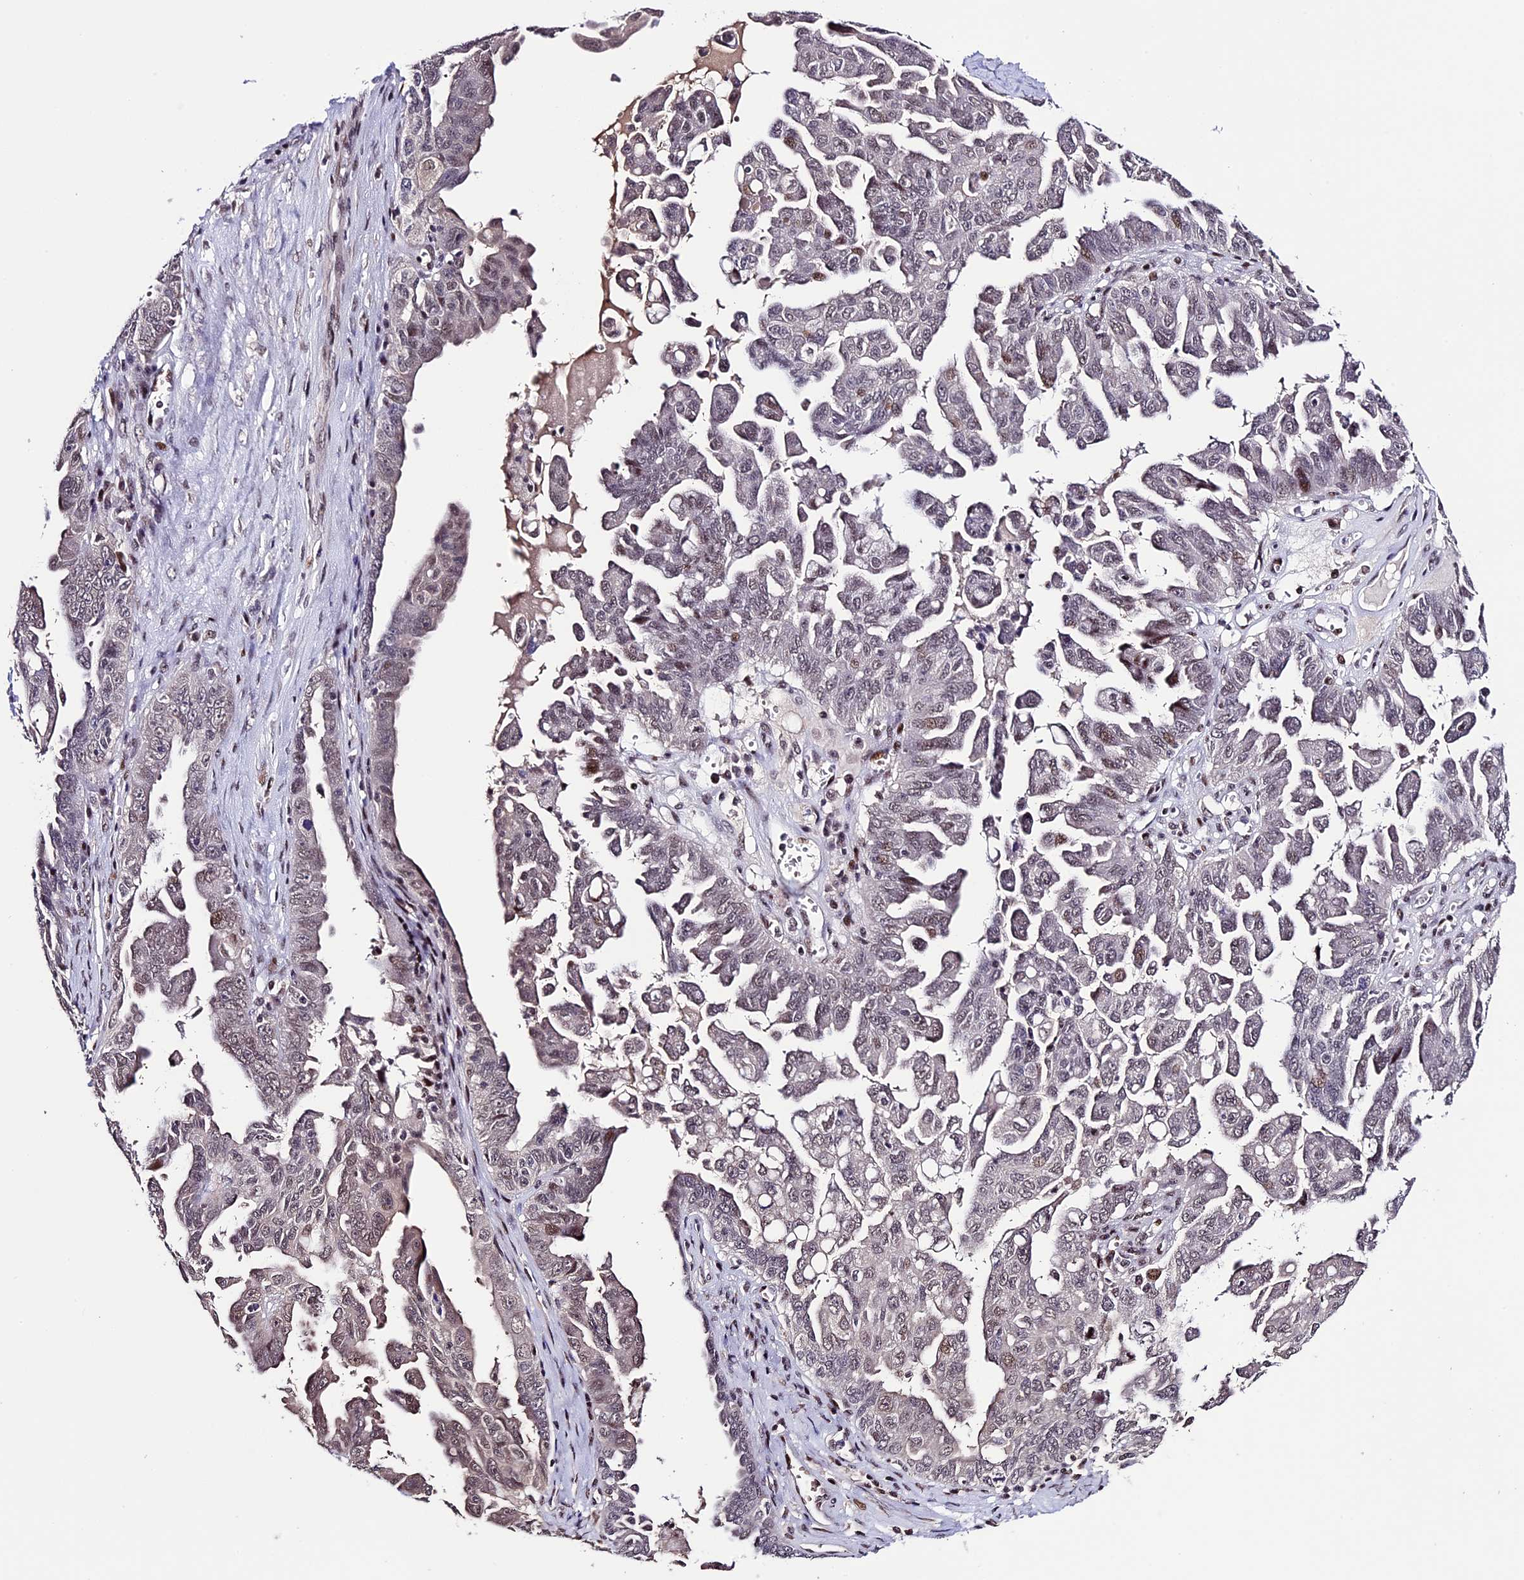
{"staining": {"intensity": "weak", "quantity": "25%-75%", "location": "nuclear"}, "tissue": "ovarian cancer", "cell_type": "Tumor cells", "image_type": "cancer", "snomed": [{"axis": "morphology", "description": "Carcinoma, endometroid"}, {"axis": "topography", "description": "Ovary"}], "caption": "IHC micrograph of human ovarian cancer (endometroid carcinoma) stained for a protein (brown), which shows low levels of weak nuclear positivity in approximately 25%-75% of tumor cells.", "gene": "TCP11L2", "patient": {"sex": "female", "age": 62}}